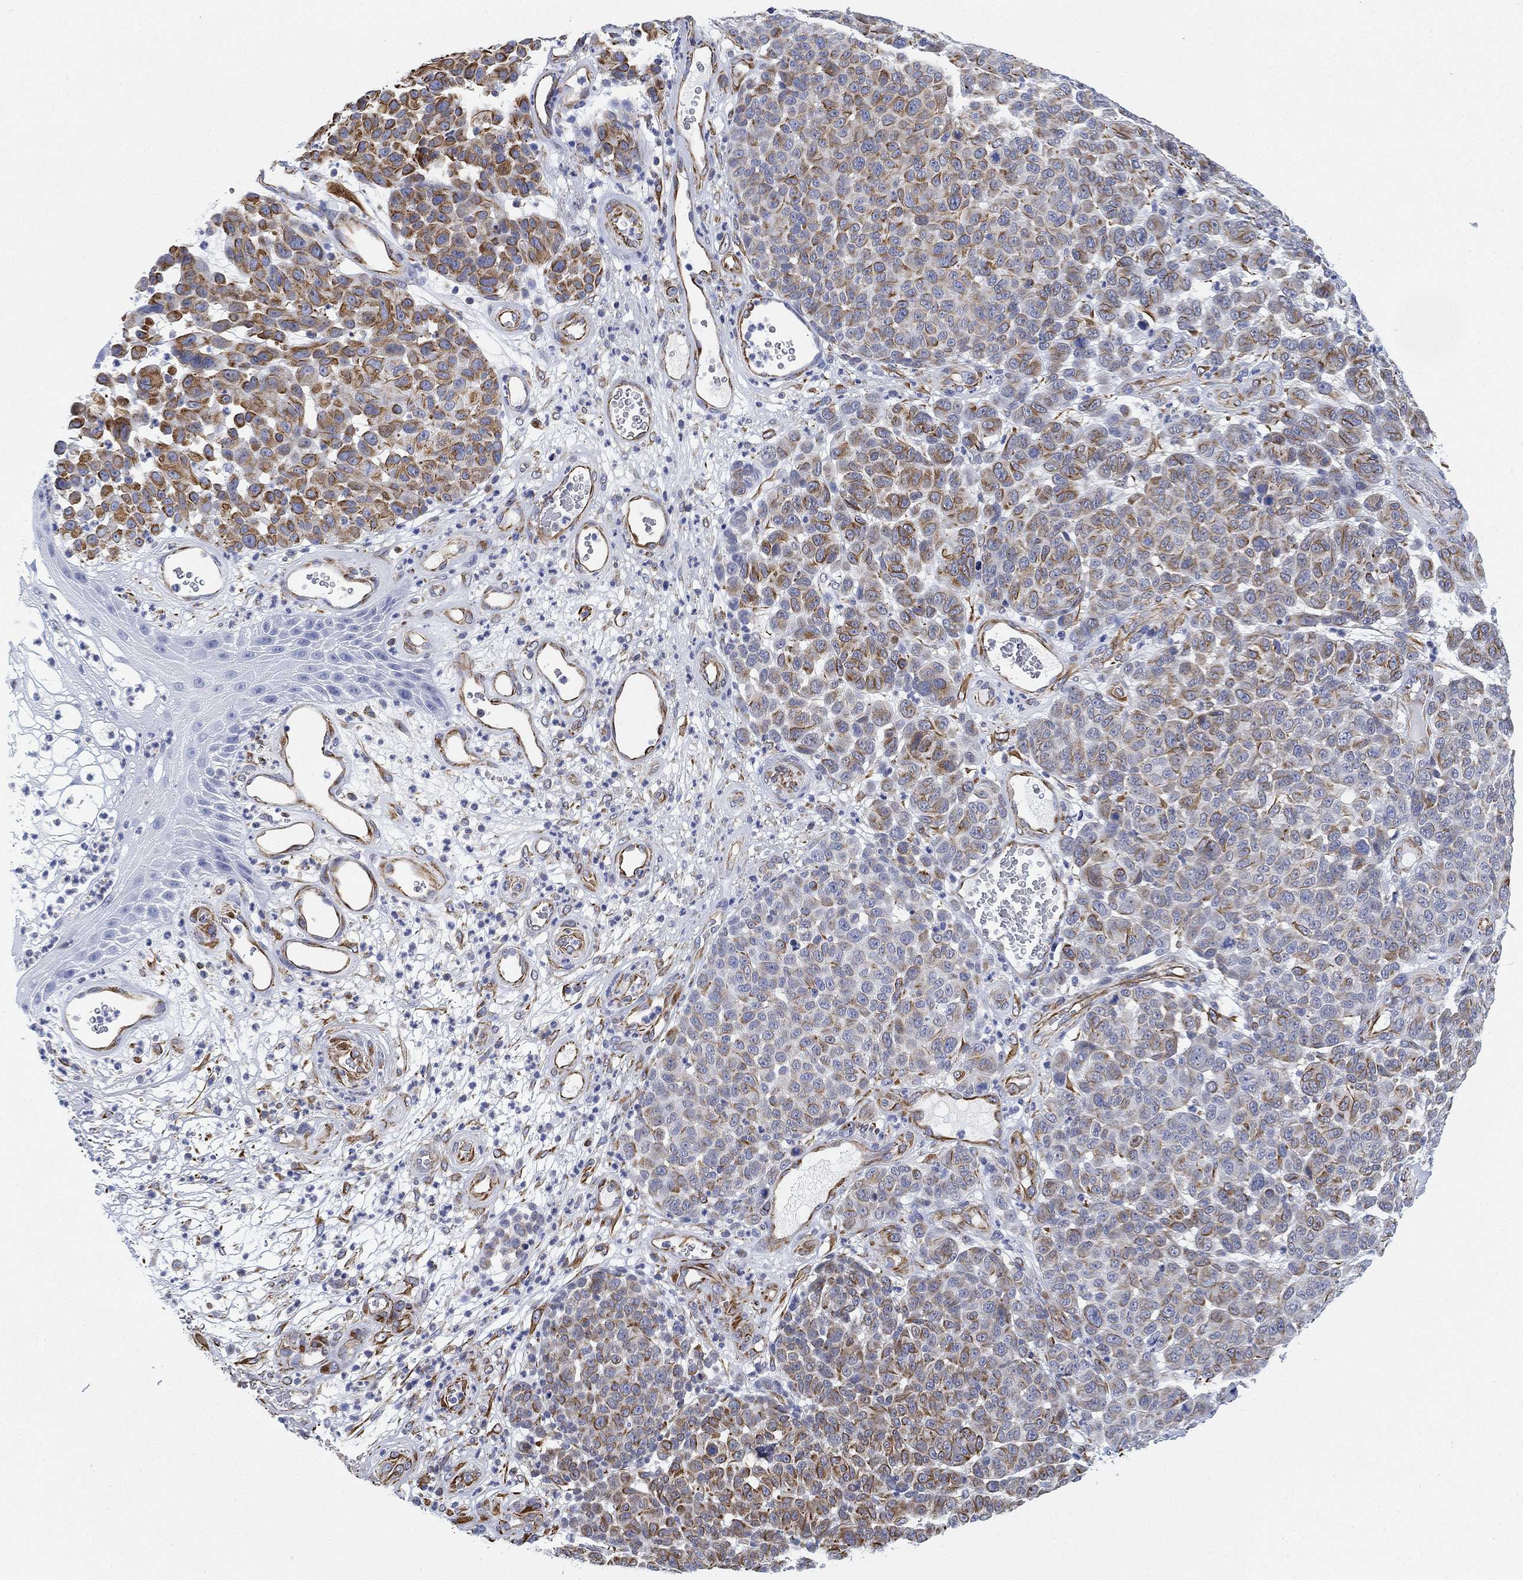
{"staining": {"intensity": "strong", "quantity": "25%-75%", "location": "cytoplasmic/membranous"}, "tissue": "melanoma", "cell_type": "Tumor cells", "image_type": "cancer", "snomed": [{"axis": "morphology", "description": "Malignant melanoma, NOS"}, {"axis": "topography", "description": "Skin"}], "caption": "Immunohistochemistry (IHC) of human melanoma shows high levels of strong cytoplasmic/membranous expression in about 25%-75% of tumor cells.", "gene": "PSKH2", "patient": {"sex": "male", "age": 59}}